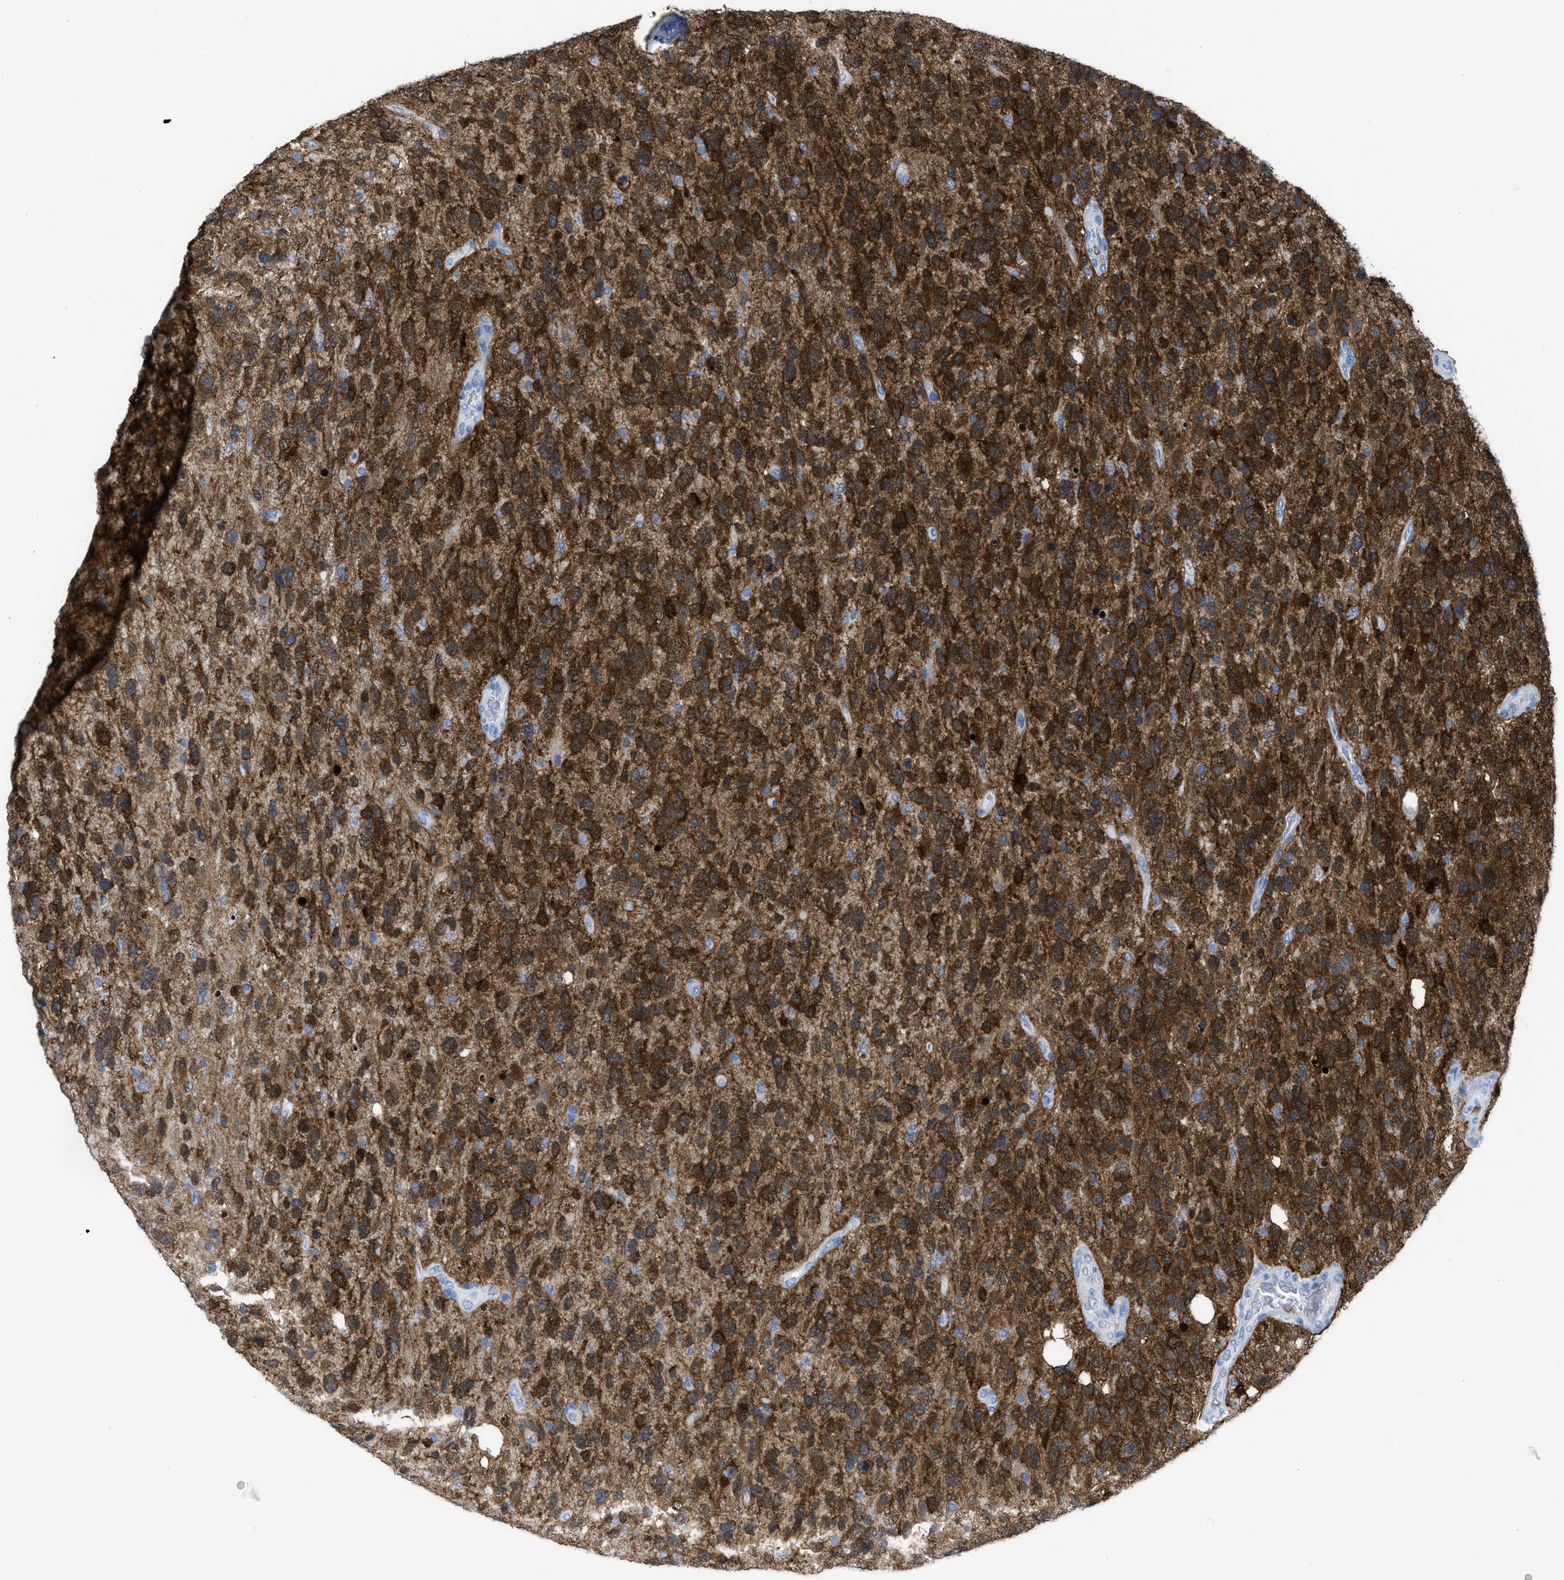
{"staining": {"intensity": "strong", "quantity": ">75%", "location": "cytoplasmic/membranous"}, "tissue": "glioma", "cell_type": "Tumor cells", "image_type": "cancer", "snomed": [{"axis": "morphology", "description": "Glioma, malignant, High grade"}, {"axis": "topography", "description": "Brain"}], "caption": "Immunohistochemical staining of human malignant high-grade glioma demonstrates strong cytoplasmic/membranous protein expression in about >75% of tumor cells.", "gene": "CDKN2A", "patient": {"sex": "female", "age": 58}}